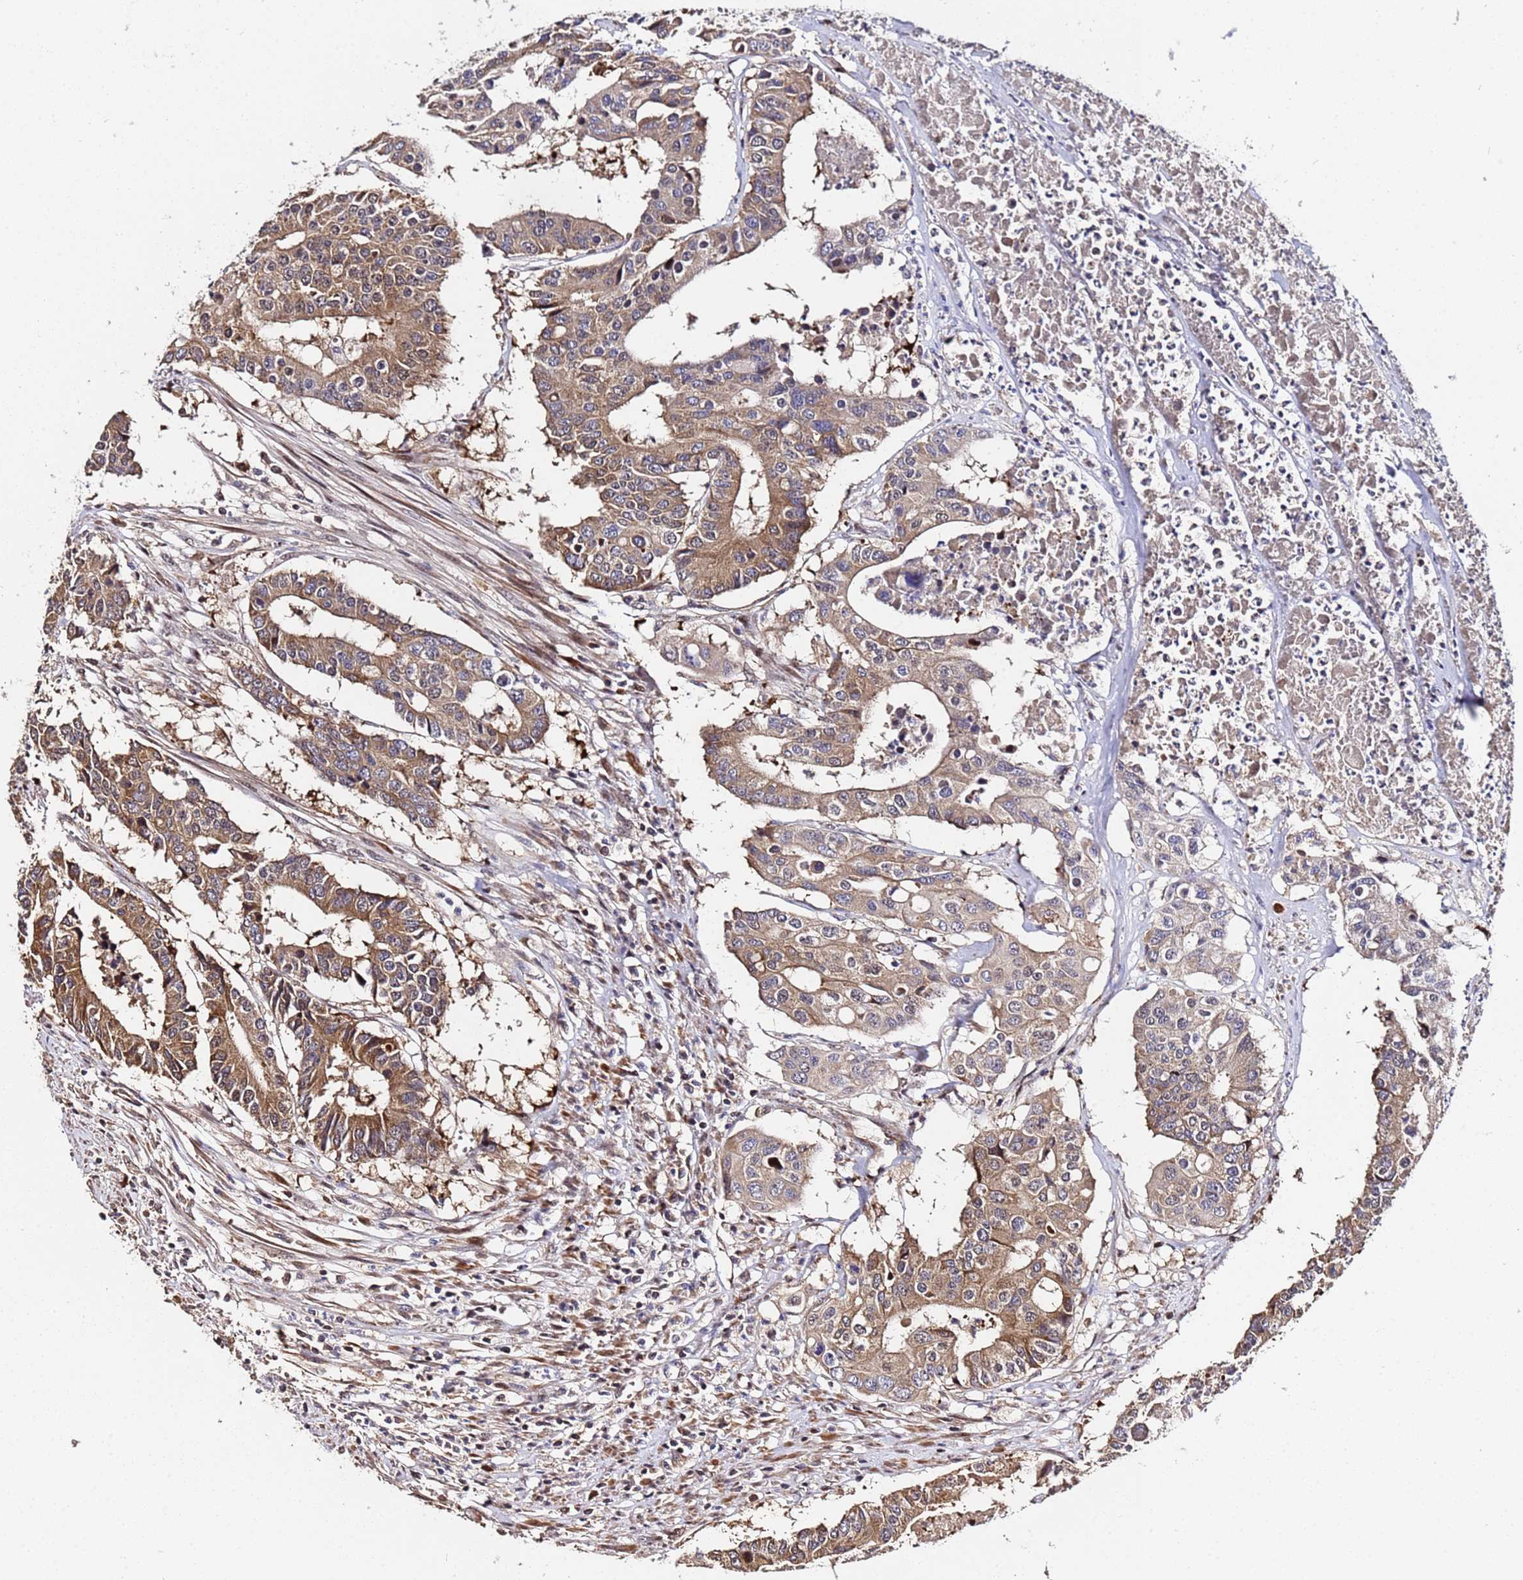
{"staining": {"intensity": "moderate", "quantity": ">75%", "location": "cytoplasmic/membranous"}, "tissue": "colorectal cancer", "cell_type": "Tumor cells", "image_type": "cancer", "snomed": [{"axis": "morphology", "description": "Adenocarcinoma, NOS"}, {"axis": "topography", "description": "Colon"}], "caption": "Tumor cells demonstrate moderate cytoplasmic/membranous staining in about >75% of cells in adenocarcinoma (colorectal).", "gene": "WNK4", "patient": {"sex": "male", "age": 77}}